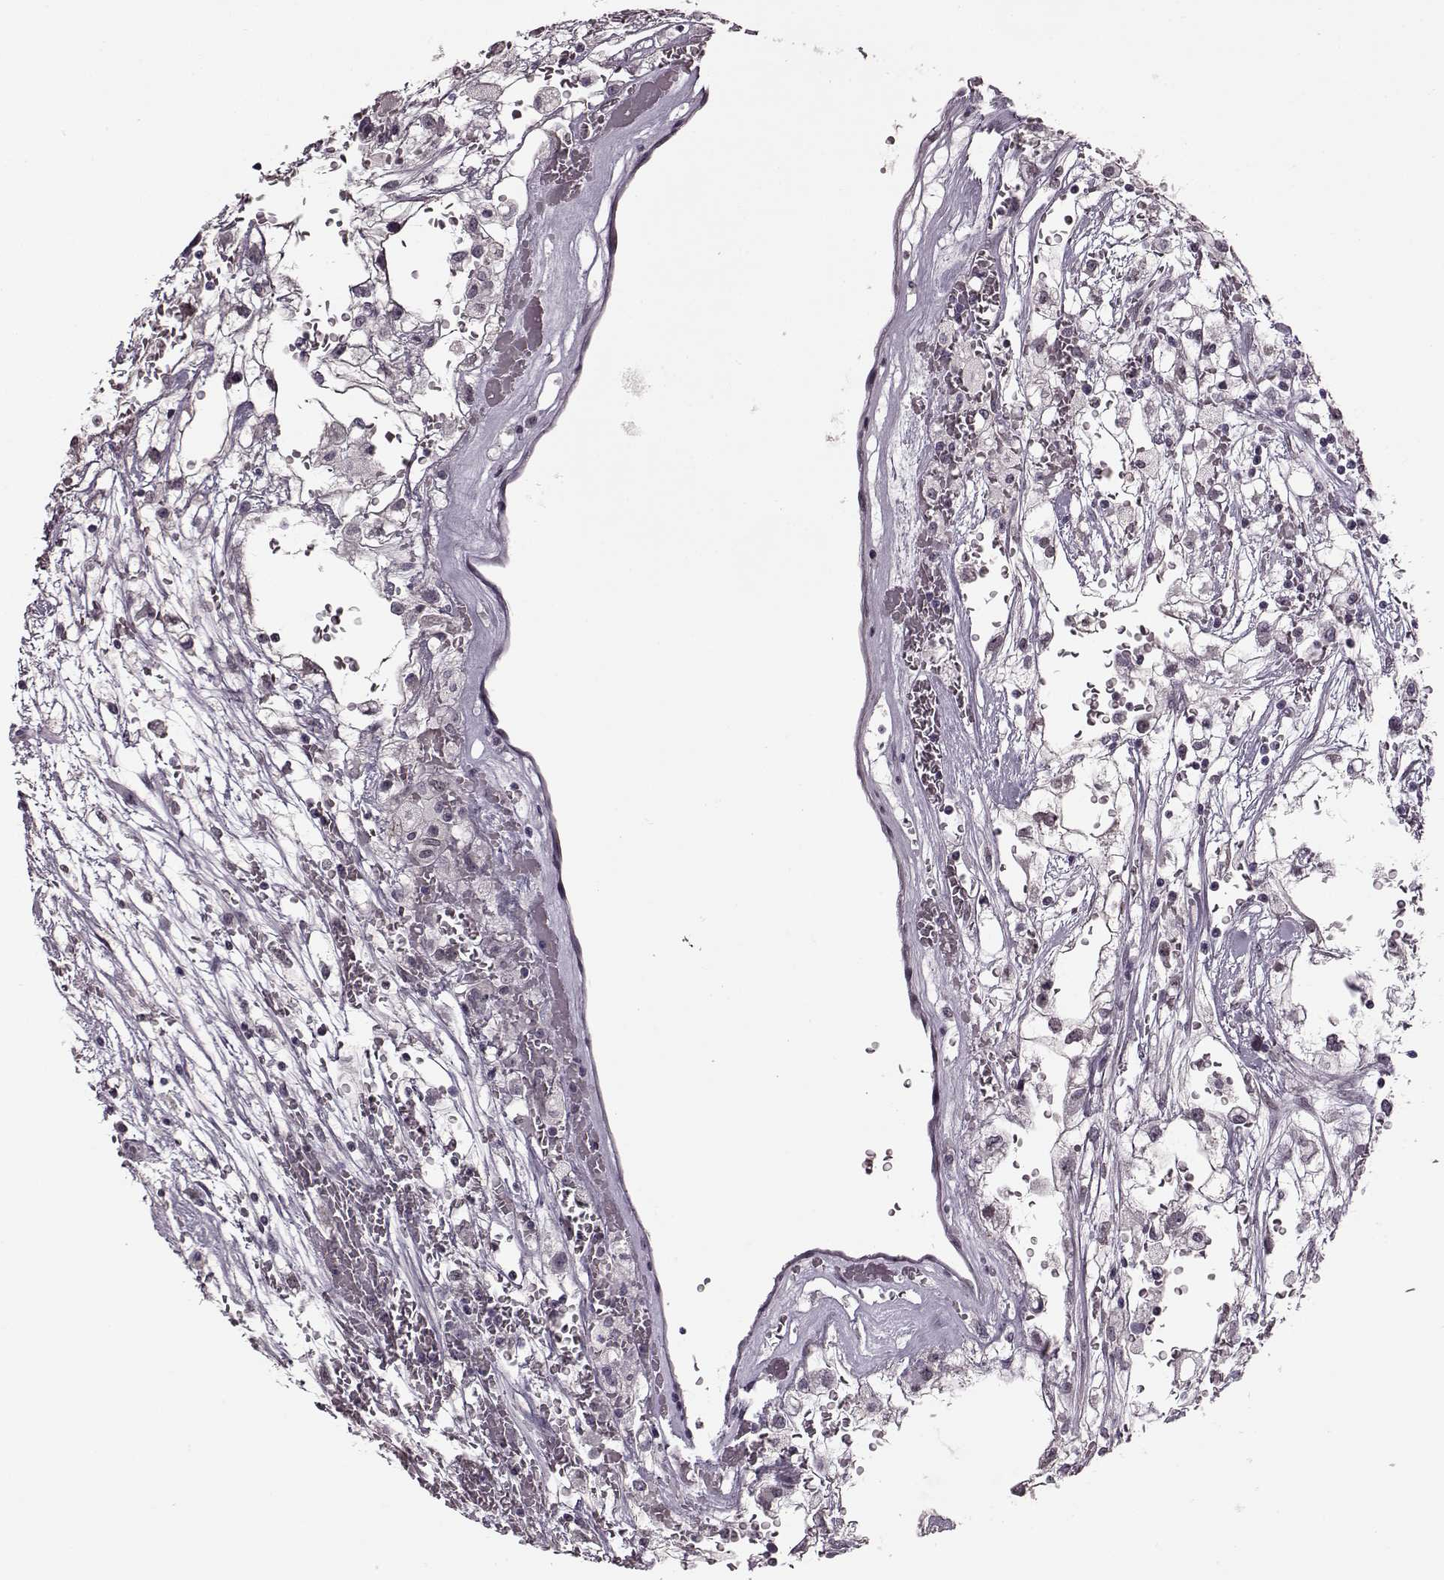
{"staining": {"intensity": "negative", "quantity": "none", "location": "none"}, "tissue": "renal cancer", "cell_type": "Tumor cells", "image_type": "cancer", "snomed": [{"axis": "morphology", "description": "Adenocarcinoma, NOS"}, {"axis": "topography", "description": "Kidney"}], "caption": "A photomicrograph of human renal adenocarcinoma is negative for staining in tumor cells.", "gene": "STX1B", "patient": {"sex": "male", "age": 59}}